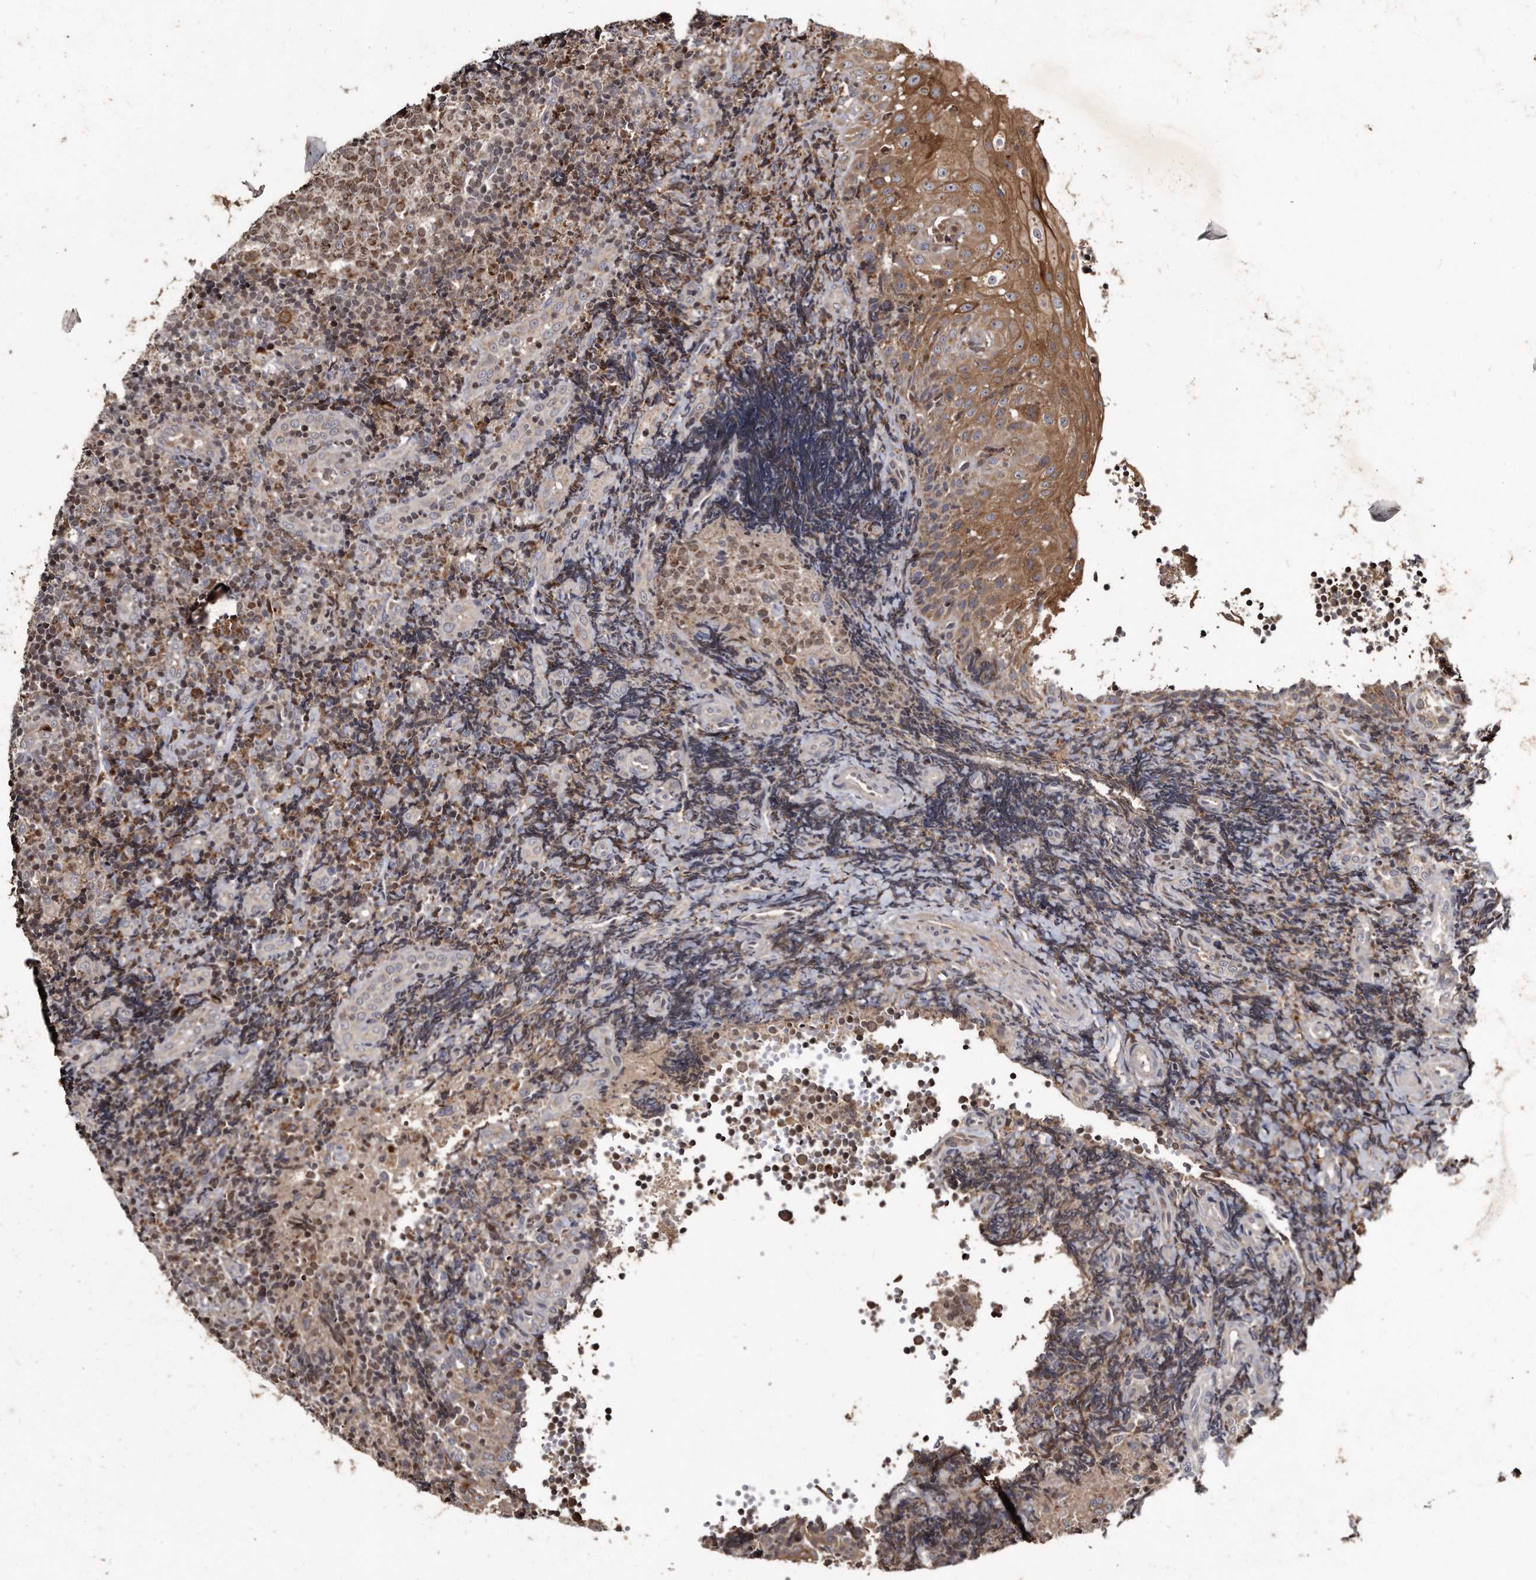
{"staining": {"intensity": "moderate", "quantity": ">75%", "location": "cytoplasmic/membranous"}, "tissue": "tonsil", "cell_type": "Germinal center cells", "image_type": "normal", "snomed": [{"axis": "morphology", "description": "Normal tissue, NOS"}, {"axis": "topography", "description": "Tonsil"}], "caption": "Immunohistochemical staining of benign human tonsil shows moderate cytoplasmic/membranous protein positivity in about >75% of germinal center cells. (DAB (3,3'-diaminobenzidine) = brown stain, brightfield microscopy at high magnification).", "gene": "FAM136A", "patient": {"sex": "female", "age": 40}}